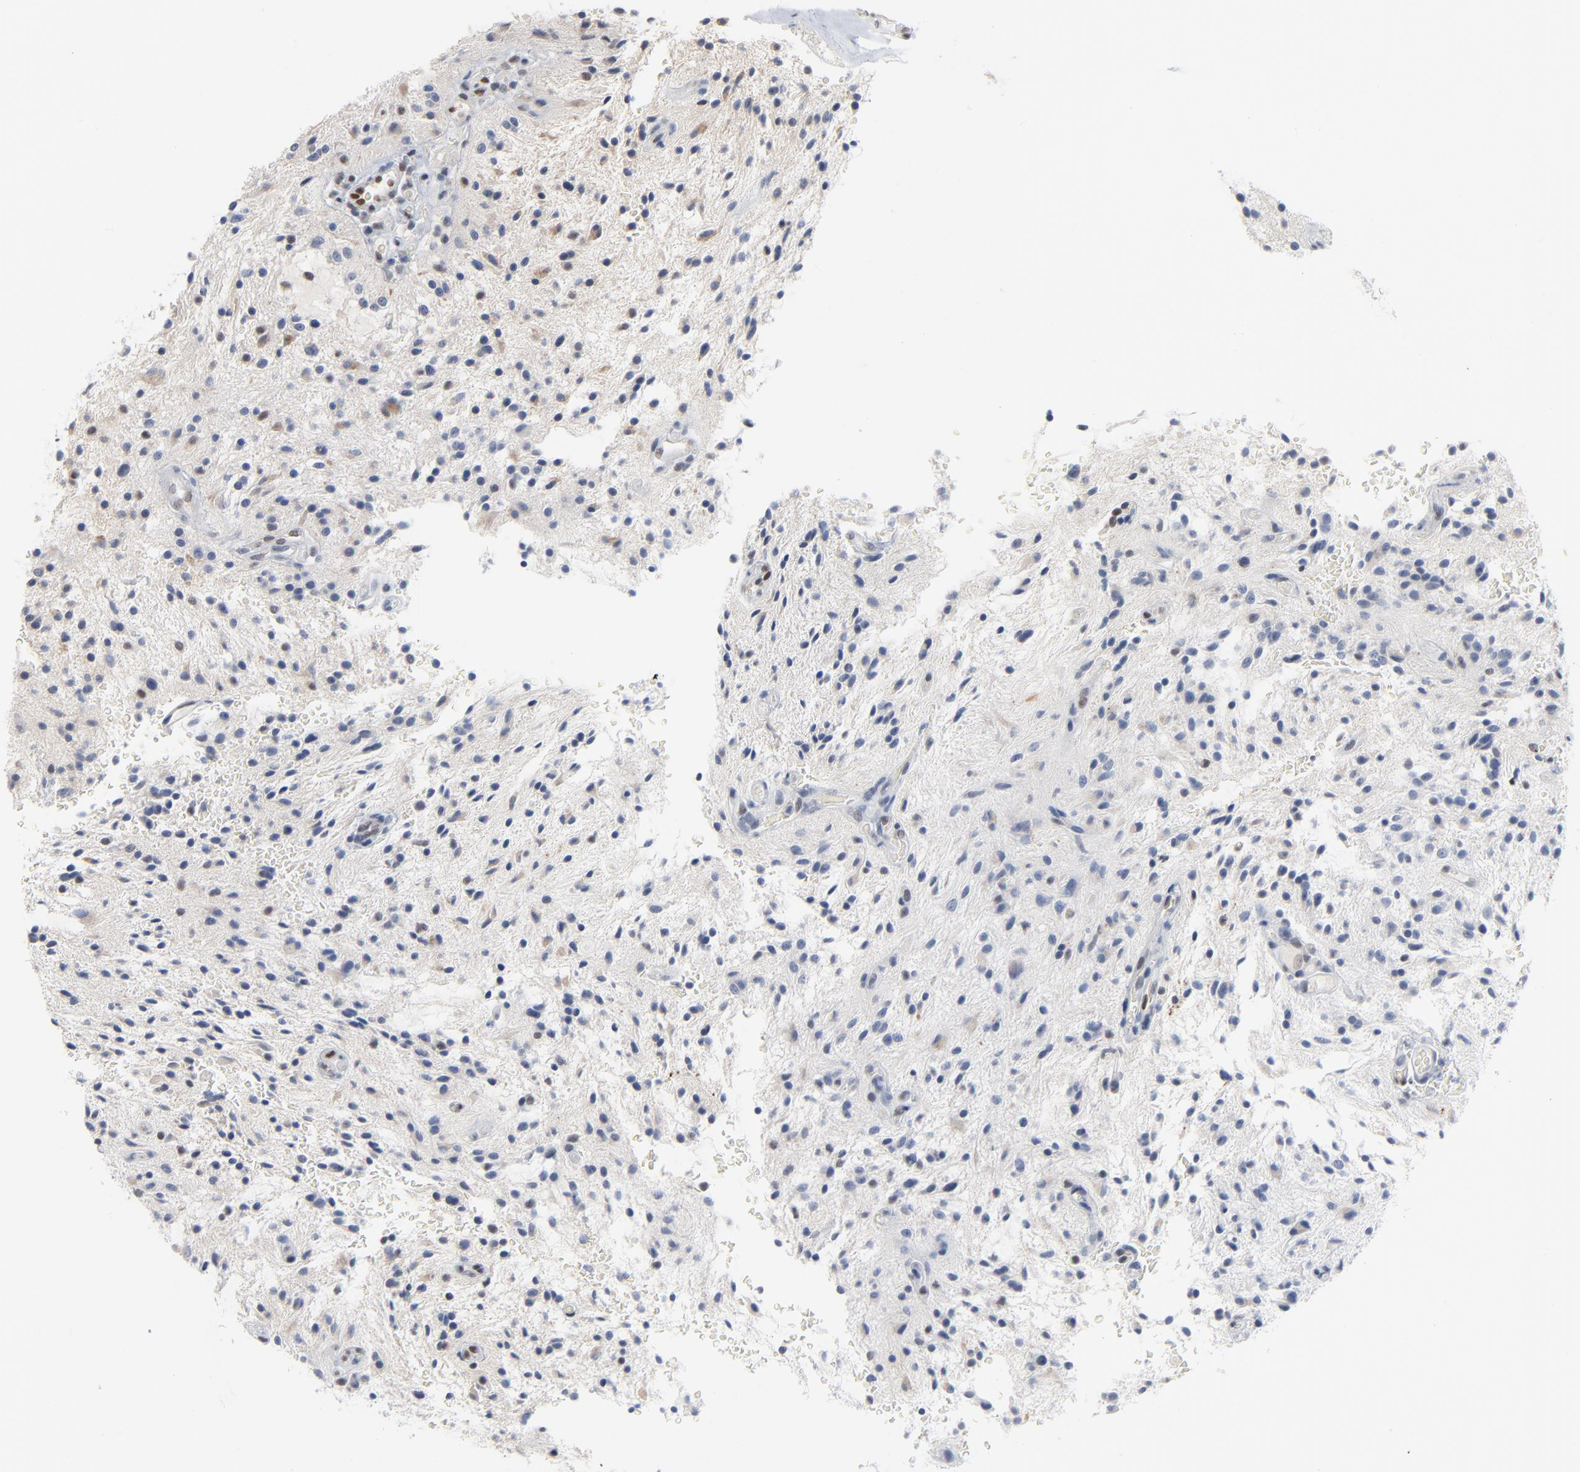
{"staining": {"intensity": "negative", "quantity": "none", "location": "none"}, "tissue": "glioma", "cell_type": "Tumor cells", "image_type": "cancer", "snomed": [{"axis": "morphology", "description": "Glioma, malignant, NOS"}, {"axis": "topography", "description": "Cerebellum"}], "caption": "This is a photomicrograph of immunohistochemistry (IHC) staining of malignant glioma, which shows no expression in tumor cells.", "gene": "FOXP1", "patient": {"sex": "female", "age": 10}}